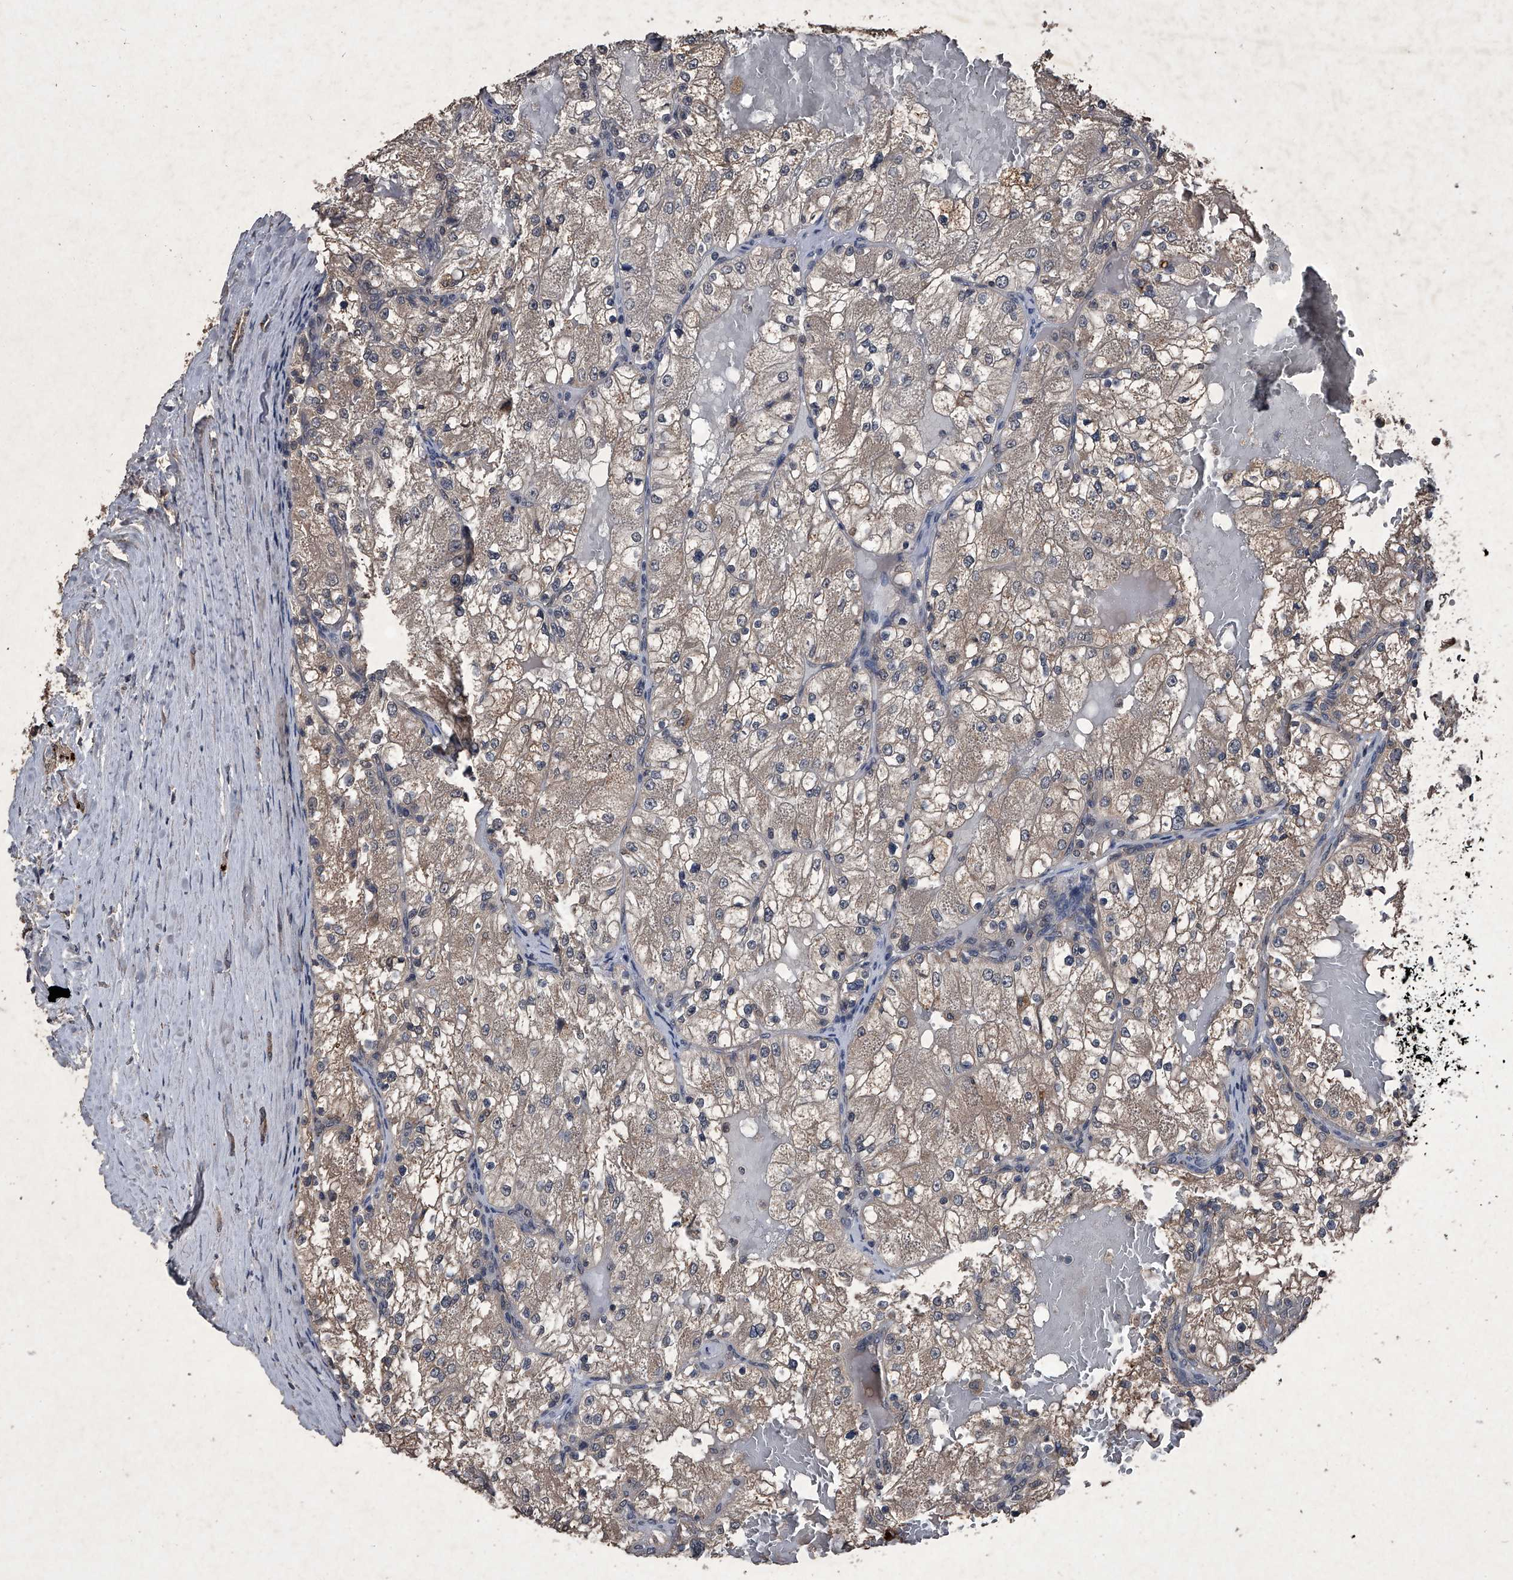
{"staining": {"intensity": "weak", "quantity": ">75%", "location": "cytoplasmic/membranous"}, "tissue": "renal cancer", "cell_type": "Tumor cells", "image_type": "cancer", "snomed": [{"axis": "morphology", "description": "Normal tissue, NOS"}, {"axis": "morphology", "description": "Adenocarcinoma, NOS"}, {"axis": "topography", "description": "Kidney"}], "caption": "High-power microscopy captured an immunohistochemistry micrograph of renal adenocarcinoma, revealing weak cytoplasmic/membranous expression in about >75% of tumor cells.", "gene": "MAPKAP1", "patient": {"sex": "male", "age": 68}}